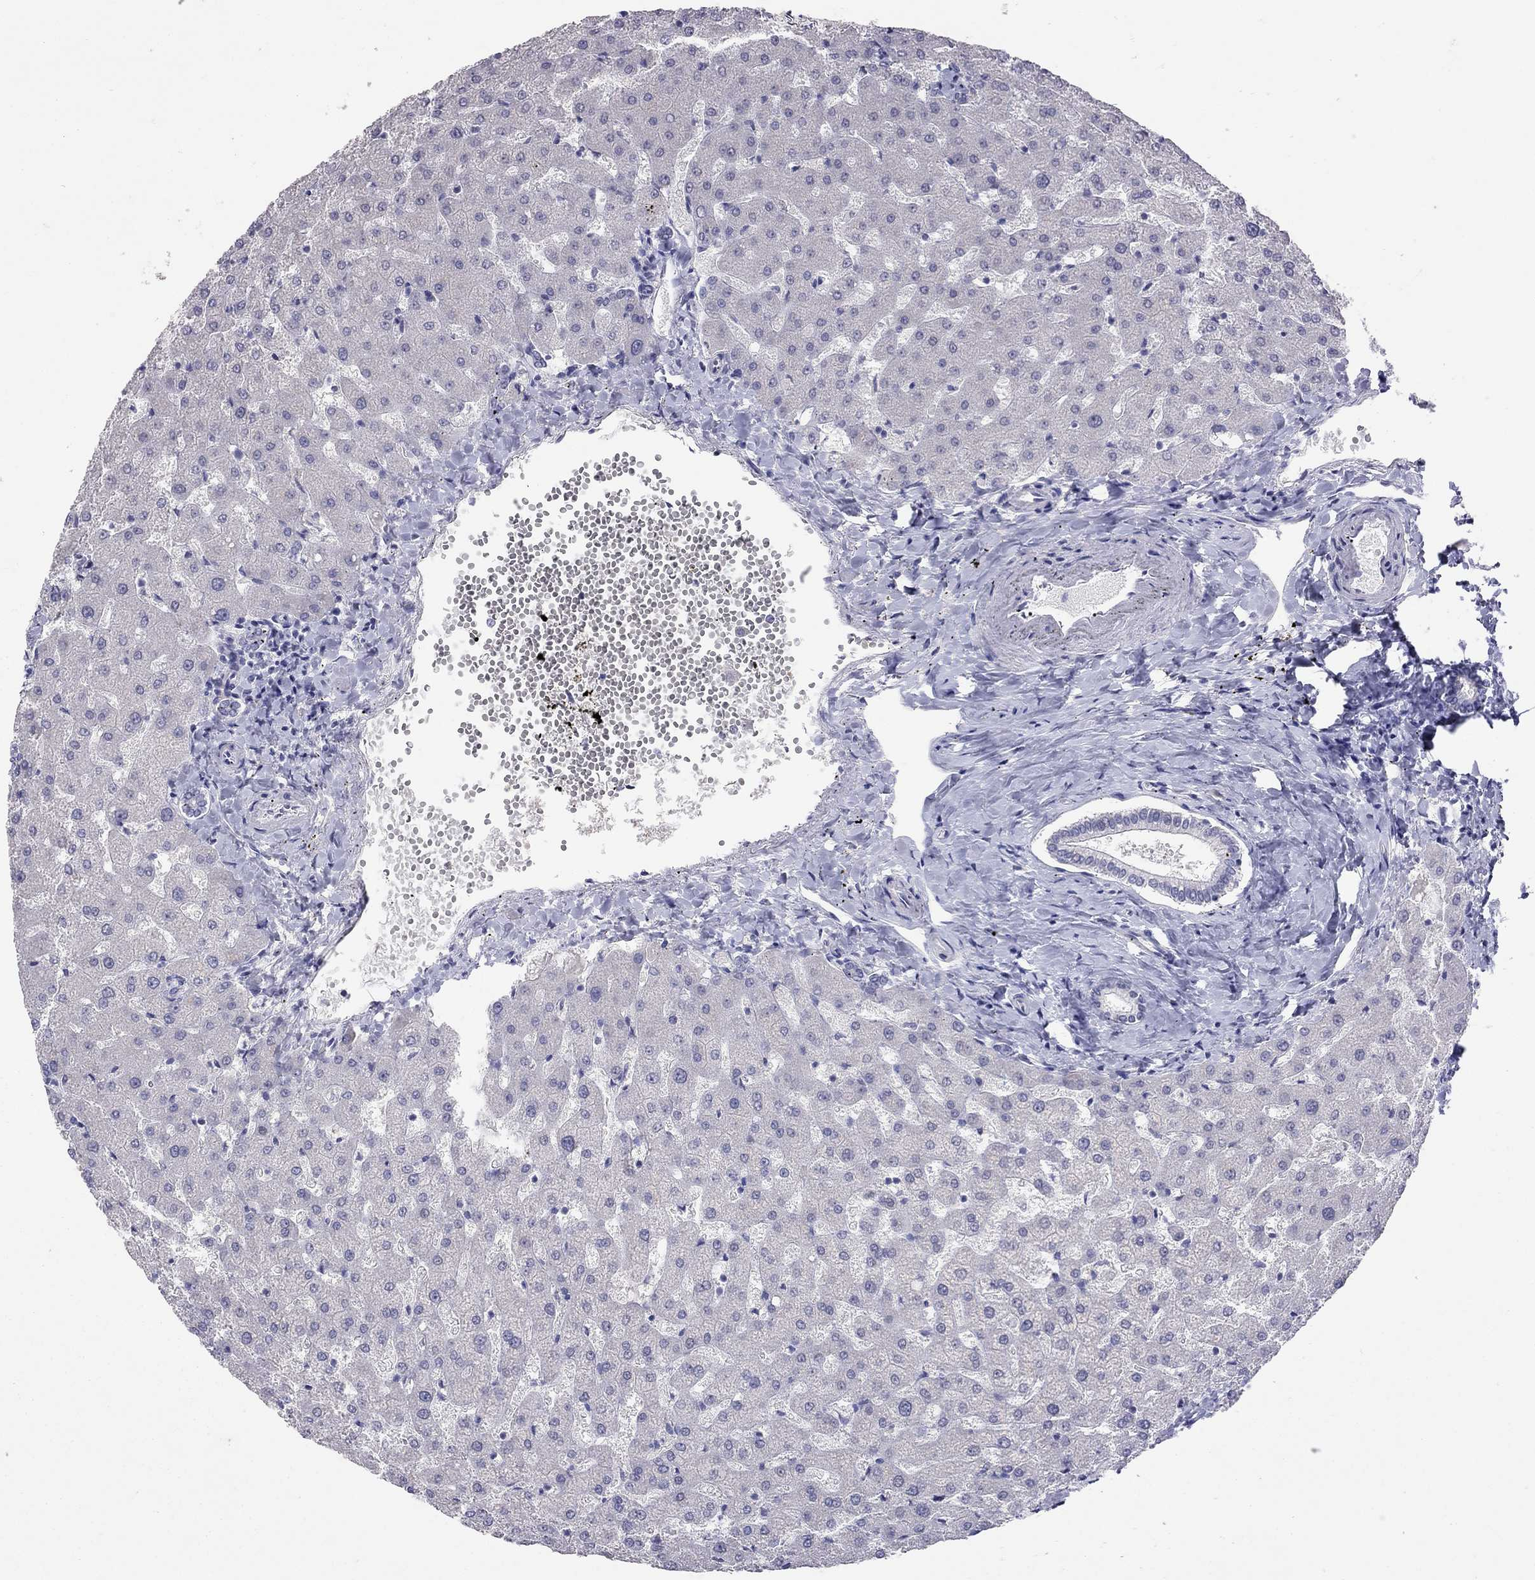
{"staining": {"intensity": "negative", "quantity": "none", "location": "none"}, "tissue": "liver", "cell_type": "Cholangiocytes", "image_type": "normal", "snomed": [{"axis": "morphology", "description": "Normal tissue, NOS"}, {"axis": "topography", "description": "Liver"}], "caption": "This is an immunohistochemistry (IHC) micrograph of unremarkable liver. There is no positivity in cholangiocytes.", "gene": "MUC16", "patient": {"sex": "female", "age": 50}}